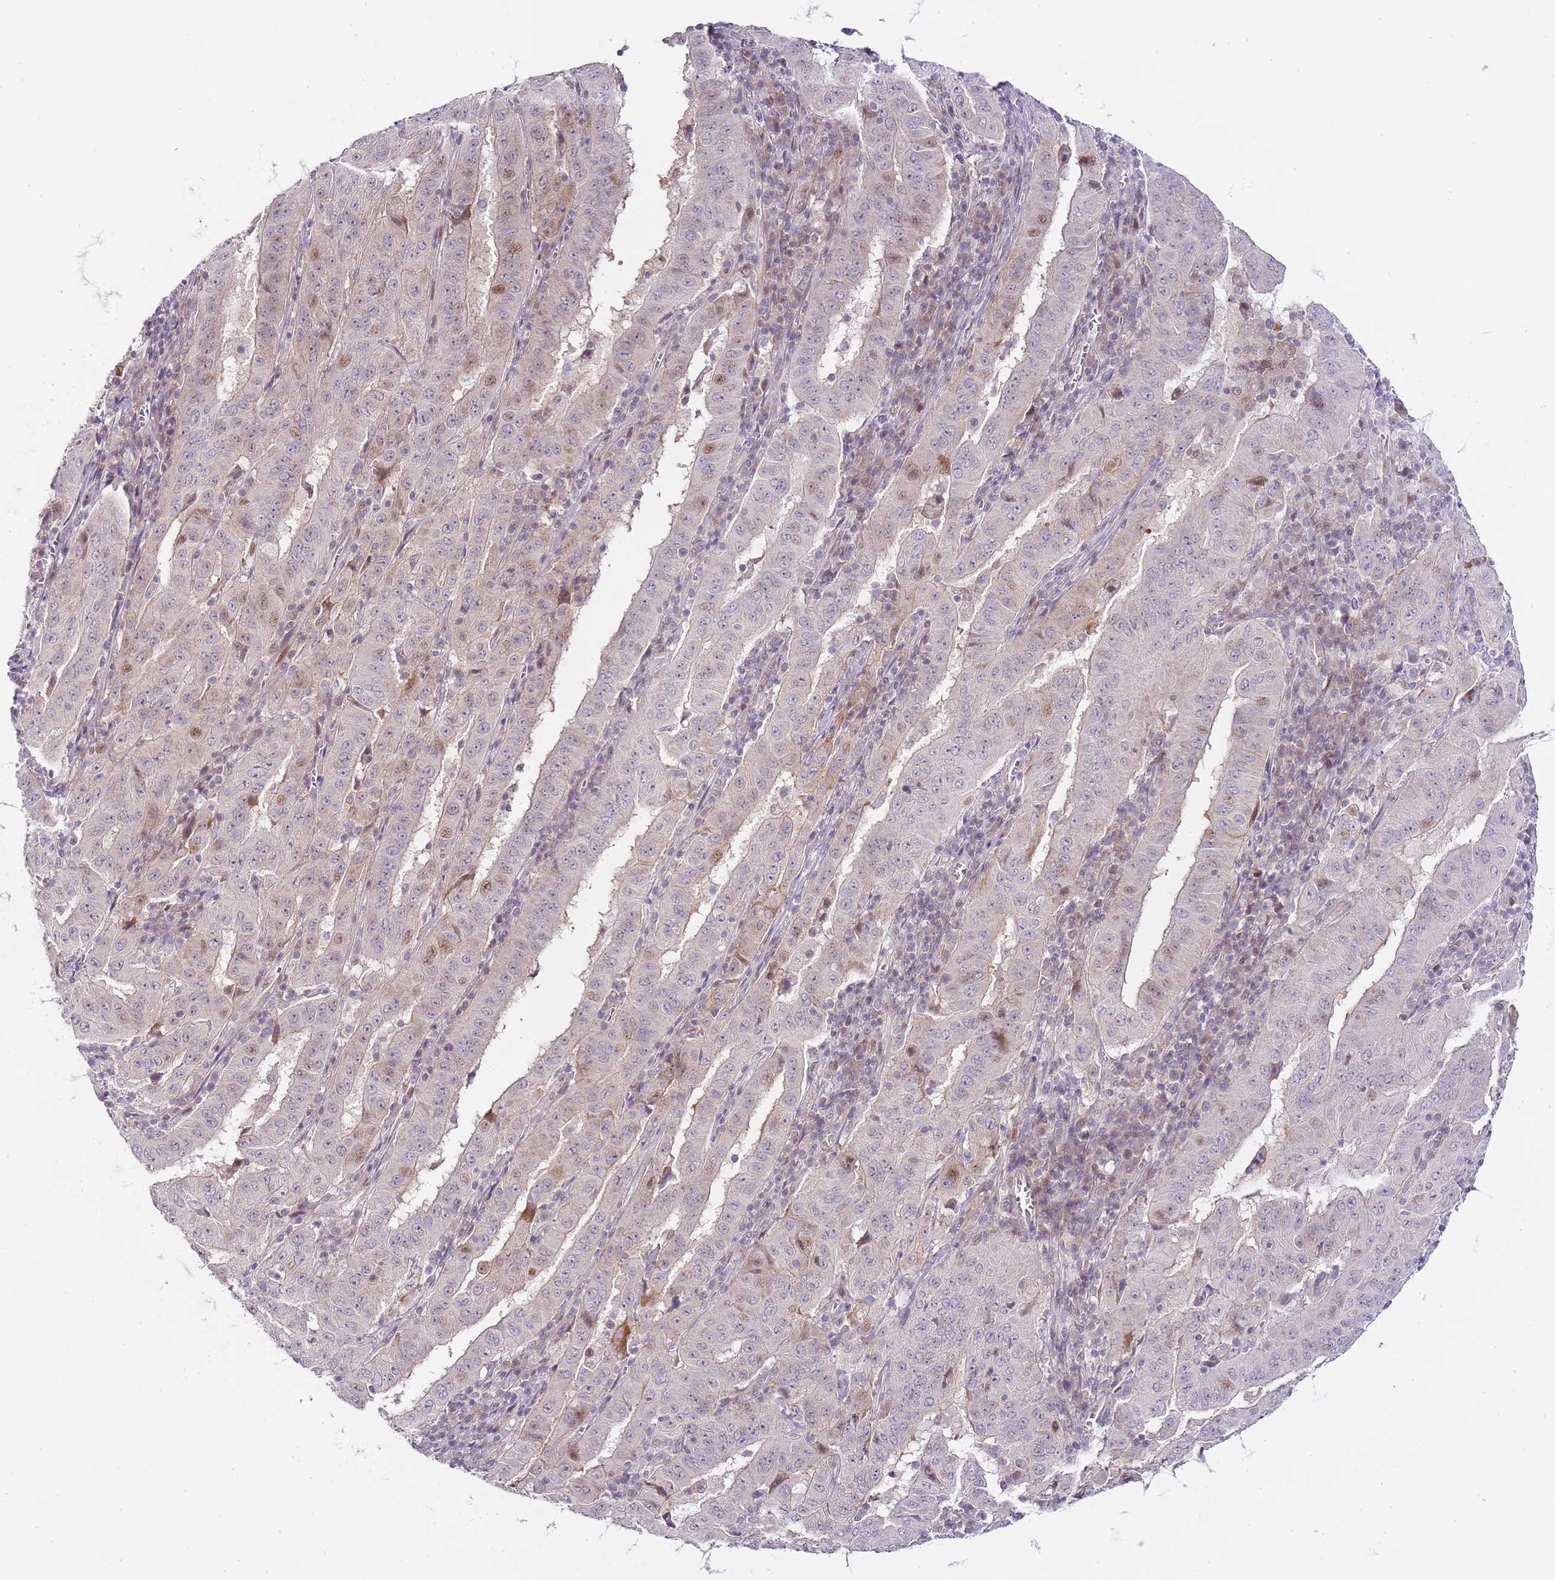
{"staining": {"intensity": "moderate", "quantity": "<25%", "location": "nuclear"}, "tissue": "pancreatic cancer", "cell_type": "Tumor cells", "image_type": "cancer", "snomed": [{"axis": "morphology", "description": "Adenocarcinoma, NOS"}, {"axis": "topography", "description": "Pancreas"}], "caption": "Protein staining of pancreatic cancer tissue reveals moderate nuclear positivity in approximately <25% of tumor cells.", "gene": "OGG1", "patient": {"sex": "male", "age": 63}}